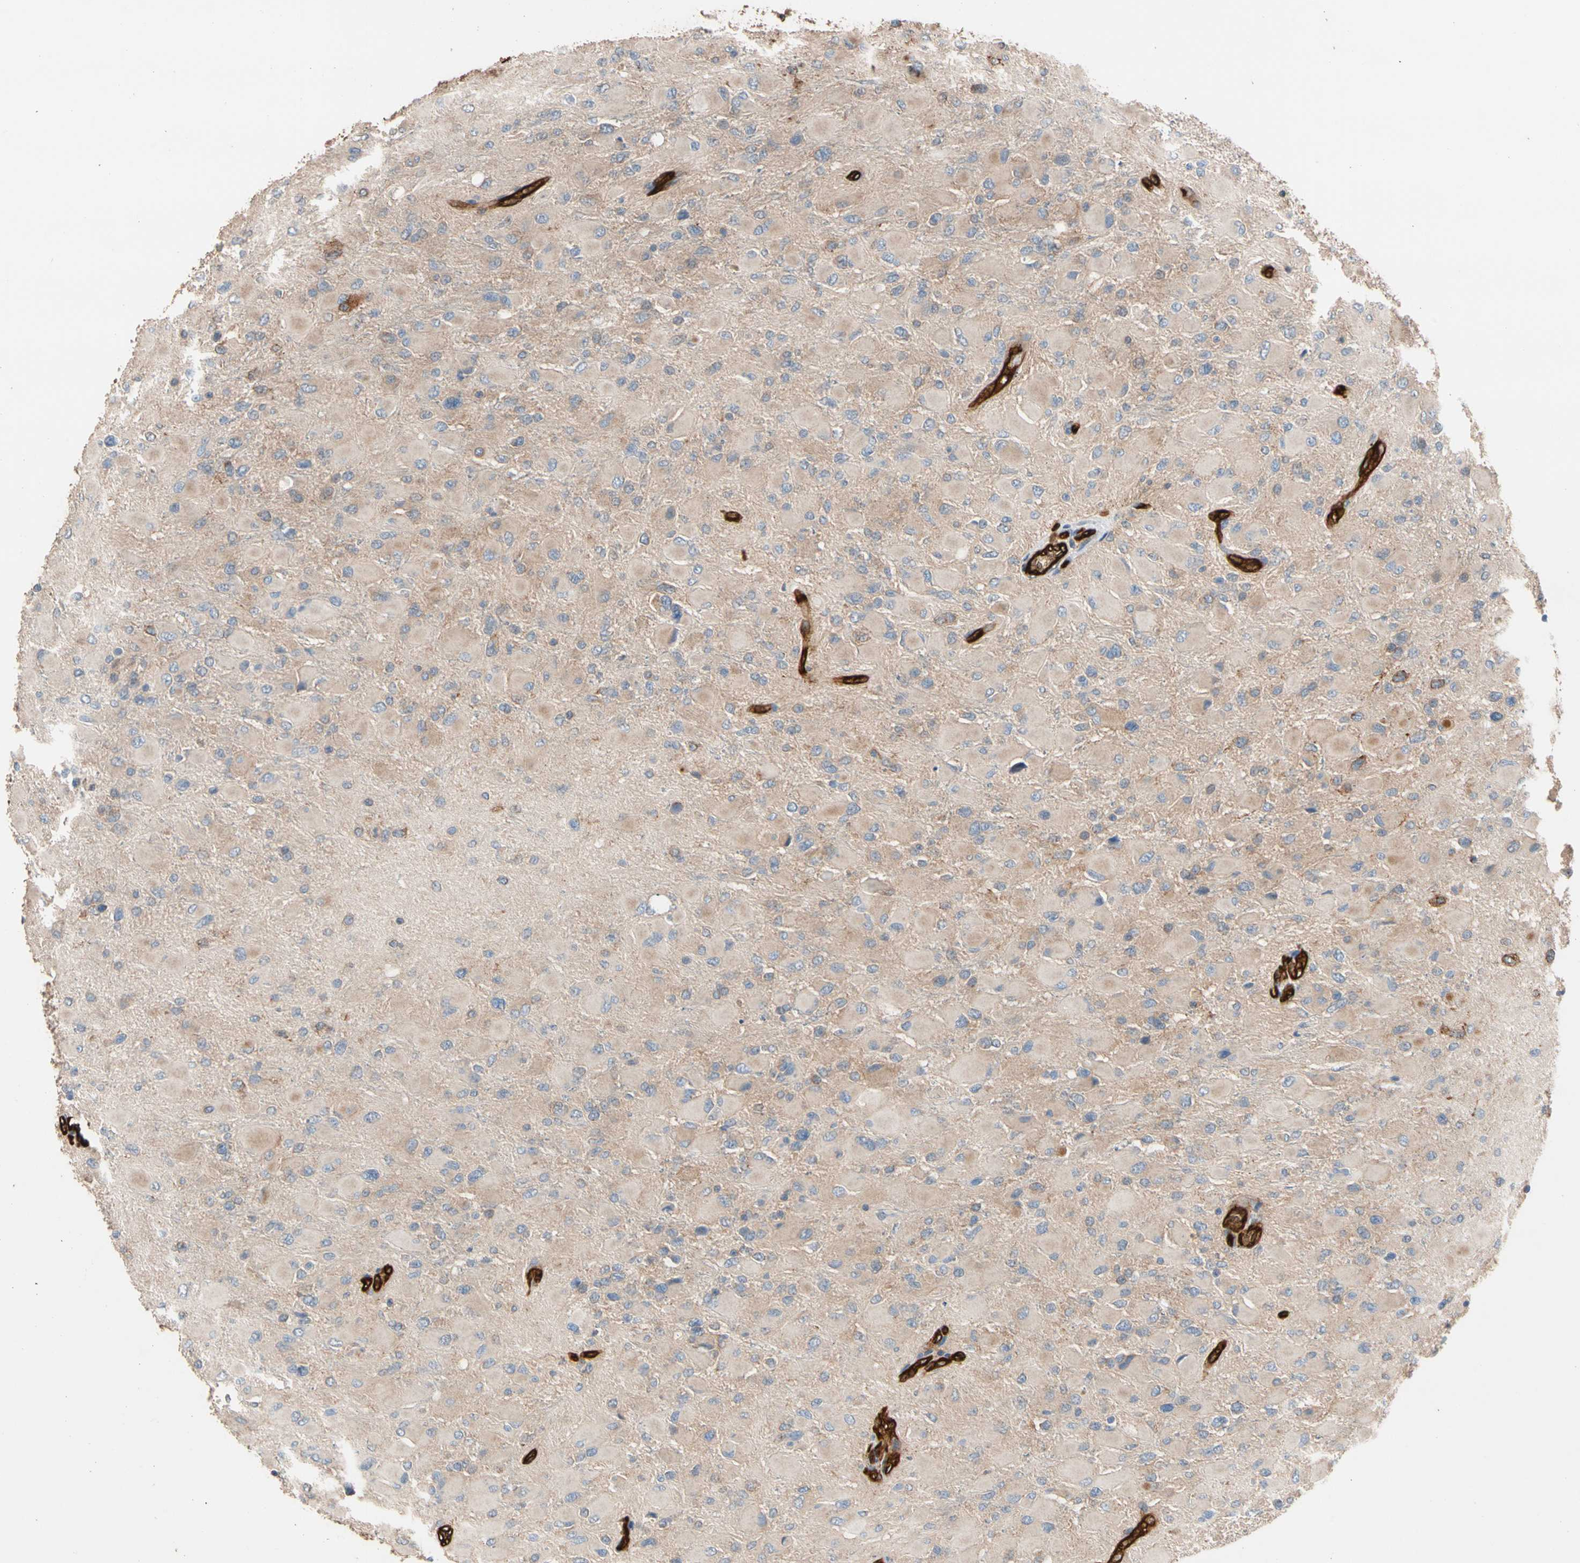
{"staining": {"intensity": "weak", "quantity": "25%-75%", "location": "cytoplasmic/membranous"}, "tissue": "glioma", "cell_type": "Tumor cells", "image_type": "cancer", "snomed": [{"axis": "morphology", "description": "Glioma, malignant, High grade"}, {"axis": "topography", "description": "Cerebral cortex"}], "caption": "About 25%-75% of tumor cells in glioma reveal weak cytoplasmic/membranous protein positivity as visualized by brown immunohistochemical staining.", "gene": "RIOK2", "patient": {"sex": "female", "age": 36}}